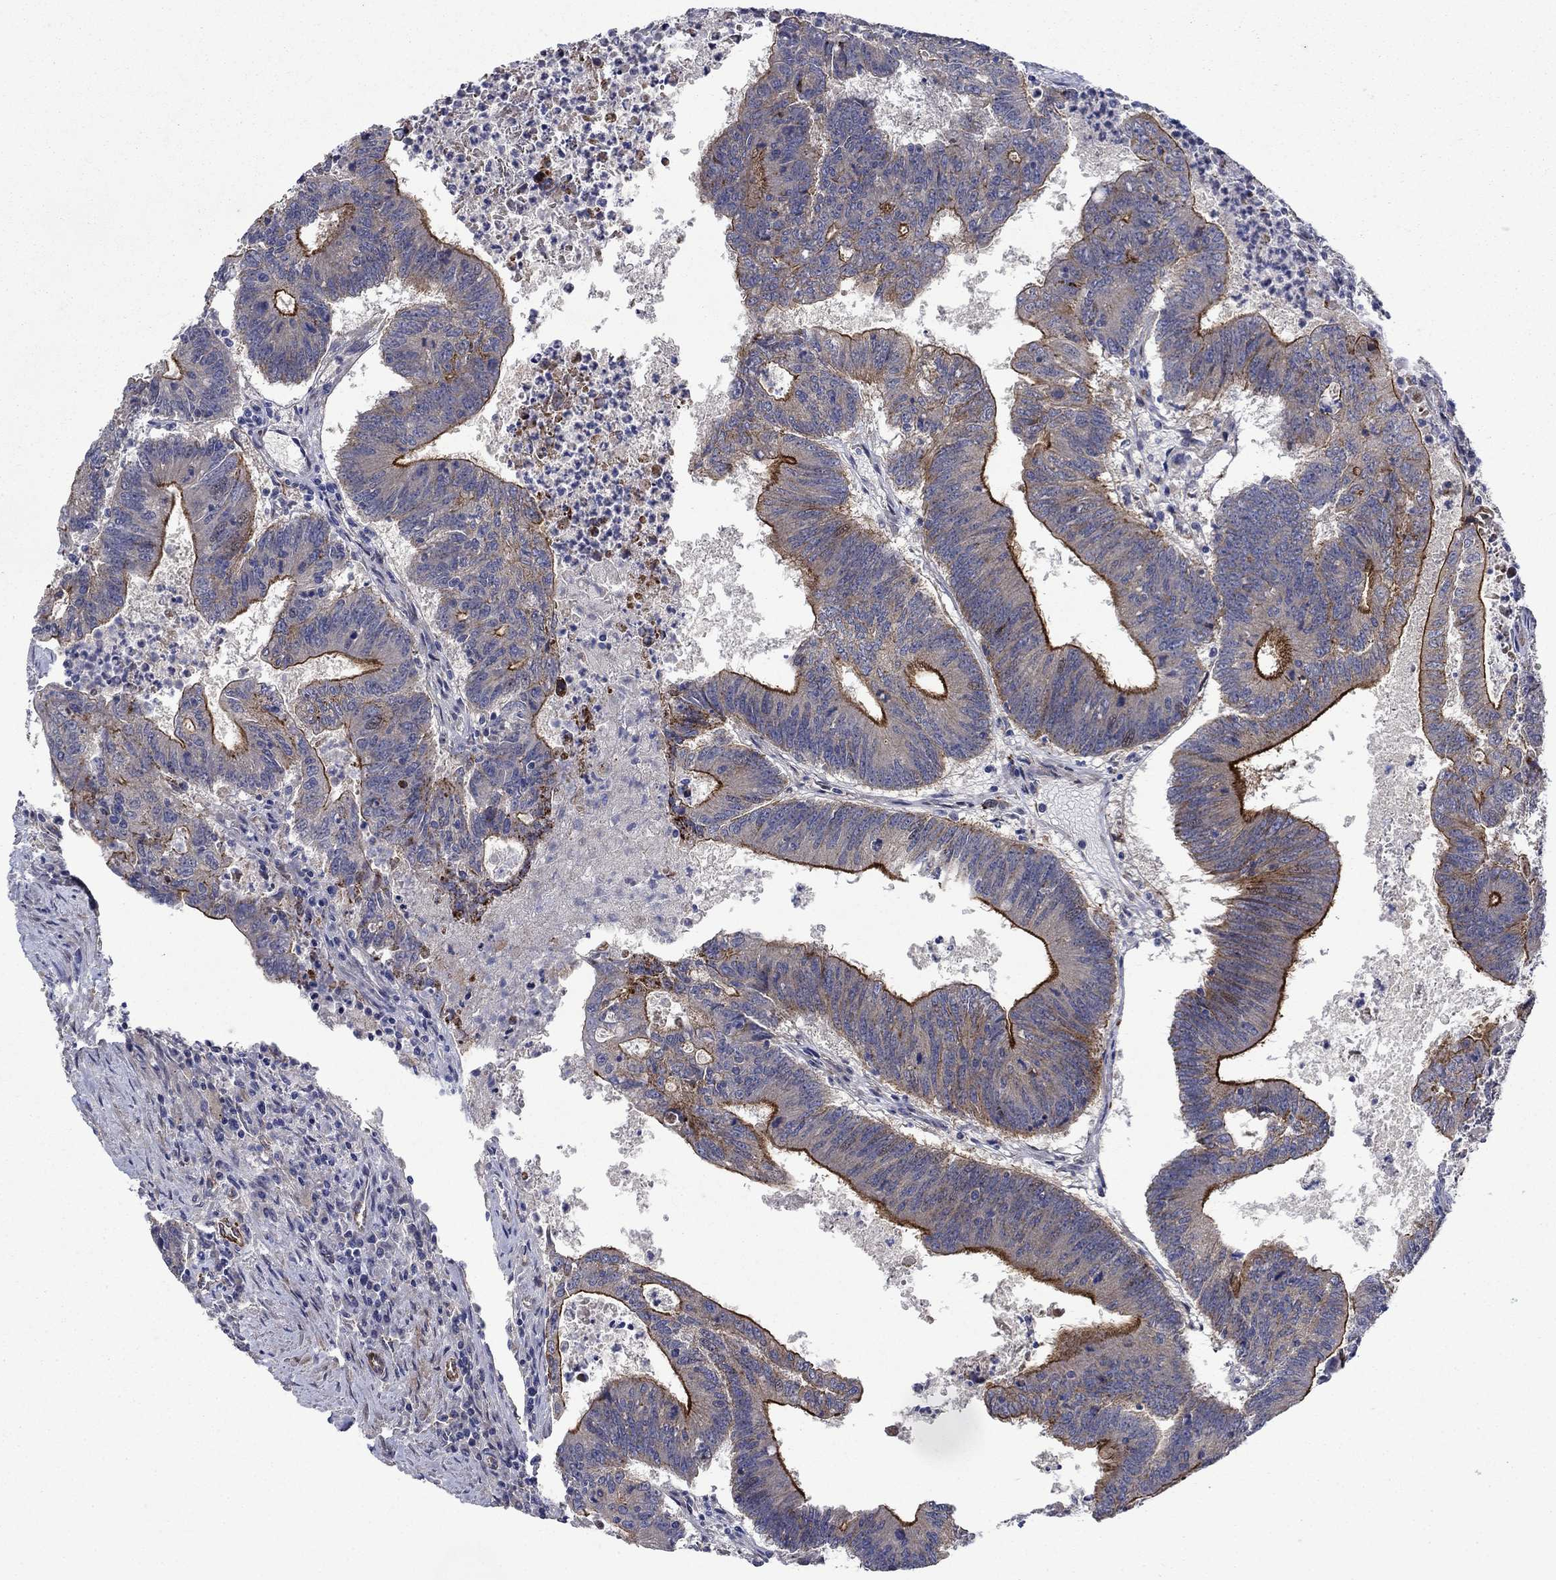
{"staining": {"intensity": "strong", "quantity": "25%-75%", "location": "cytoplasmic/membranous"}, "tissue": "colorectal cancer", "cell_type": "Tumor cells", "image_type": "cancer", "snomed": [{"axis": "morphology", "description": "Adenocarcinoma, NOS"}, {"axis": "topography", "description": "Colon"}], "caption": "Brown immunohistochemical staining in colorectal cancer (adenocarcinoma) shows strong cytoplasmic/membranous staining in about 25%-75% of tumor cells. (IHC, brightfield microscopy, high magnification).", "gene": "SLC7A1", "patient": {"sex": "female", "age": 70}}